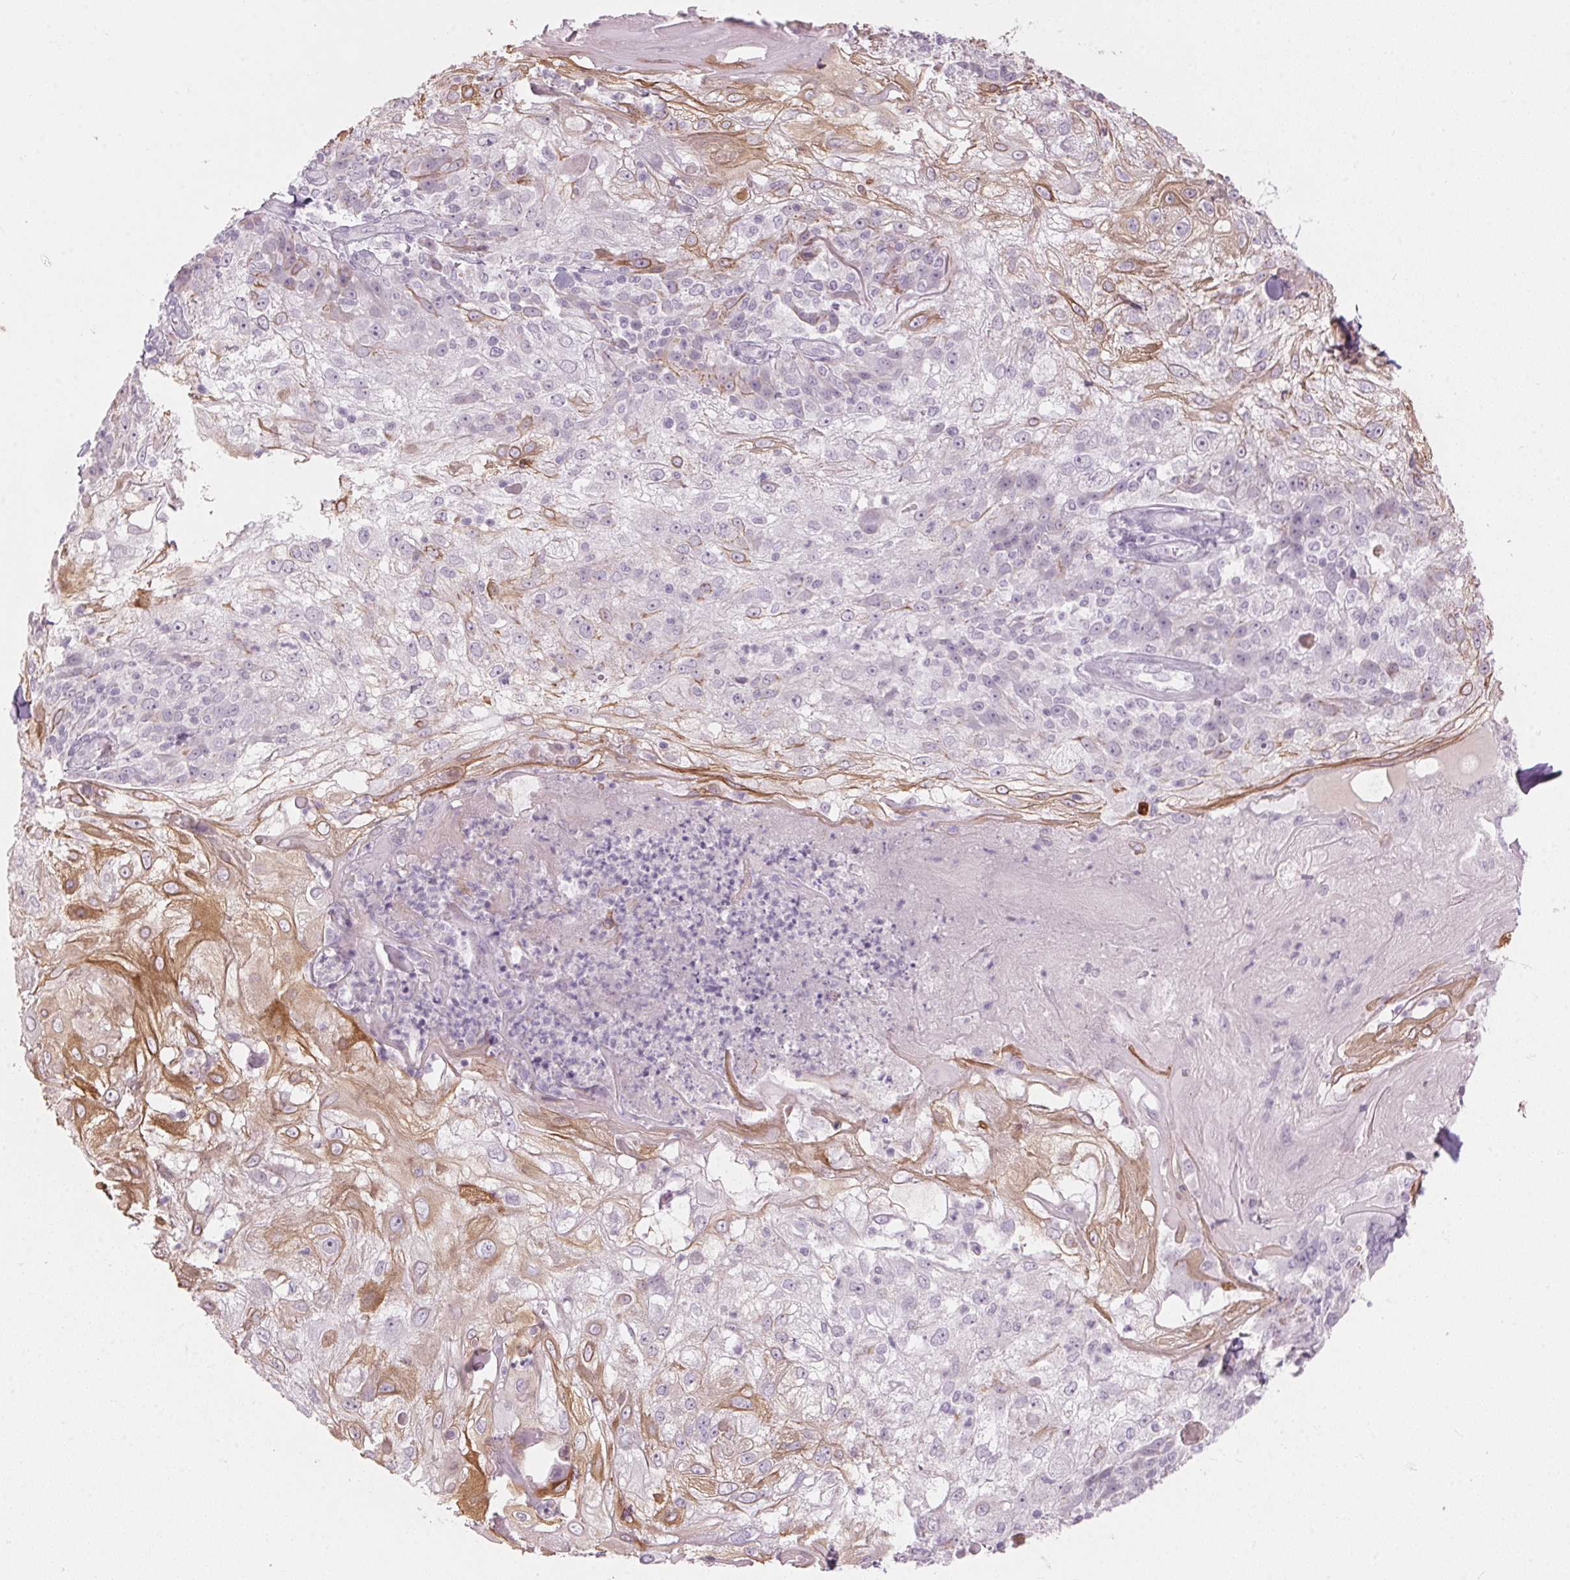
{"staining": {"intensity": "moderate", "quantity": "<25%", "location": "cytoplasmic/membranous"}, "tissue": "skin cancer", "cell_type": "Tumor cells", "image_type": "cancer", "snomed": [{"axis": "morphology", "description": "Normal tissue, NOS"}, {"axis": "morphology", "description": "Squamous cell carcinoma, NOS"}, {"axis": "topography", "description": "Skin"}], "caption": "Immunohistochemistry (IHC) (DAB) staining of skin squamous cell carcinoma reveals moderate cytoplasmic/membranous protein staining in about <25% of tumor cells.", "gene": "SCTR", "patient": {"sex": "female", "age": 83}}